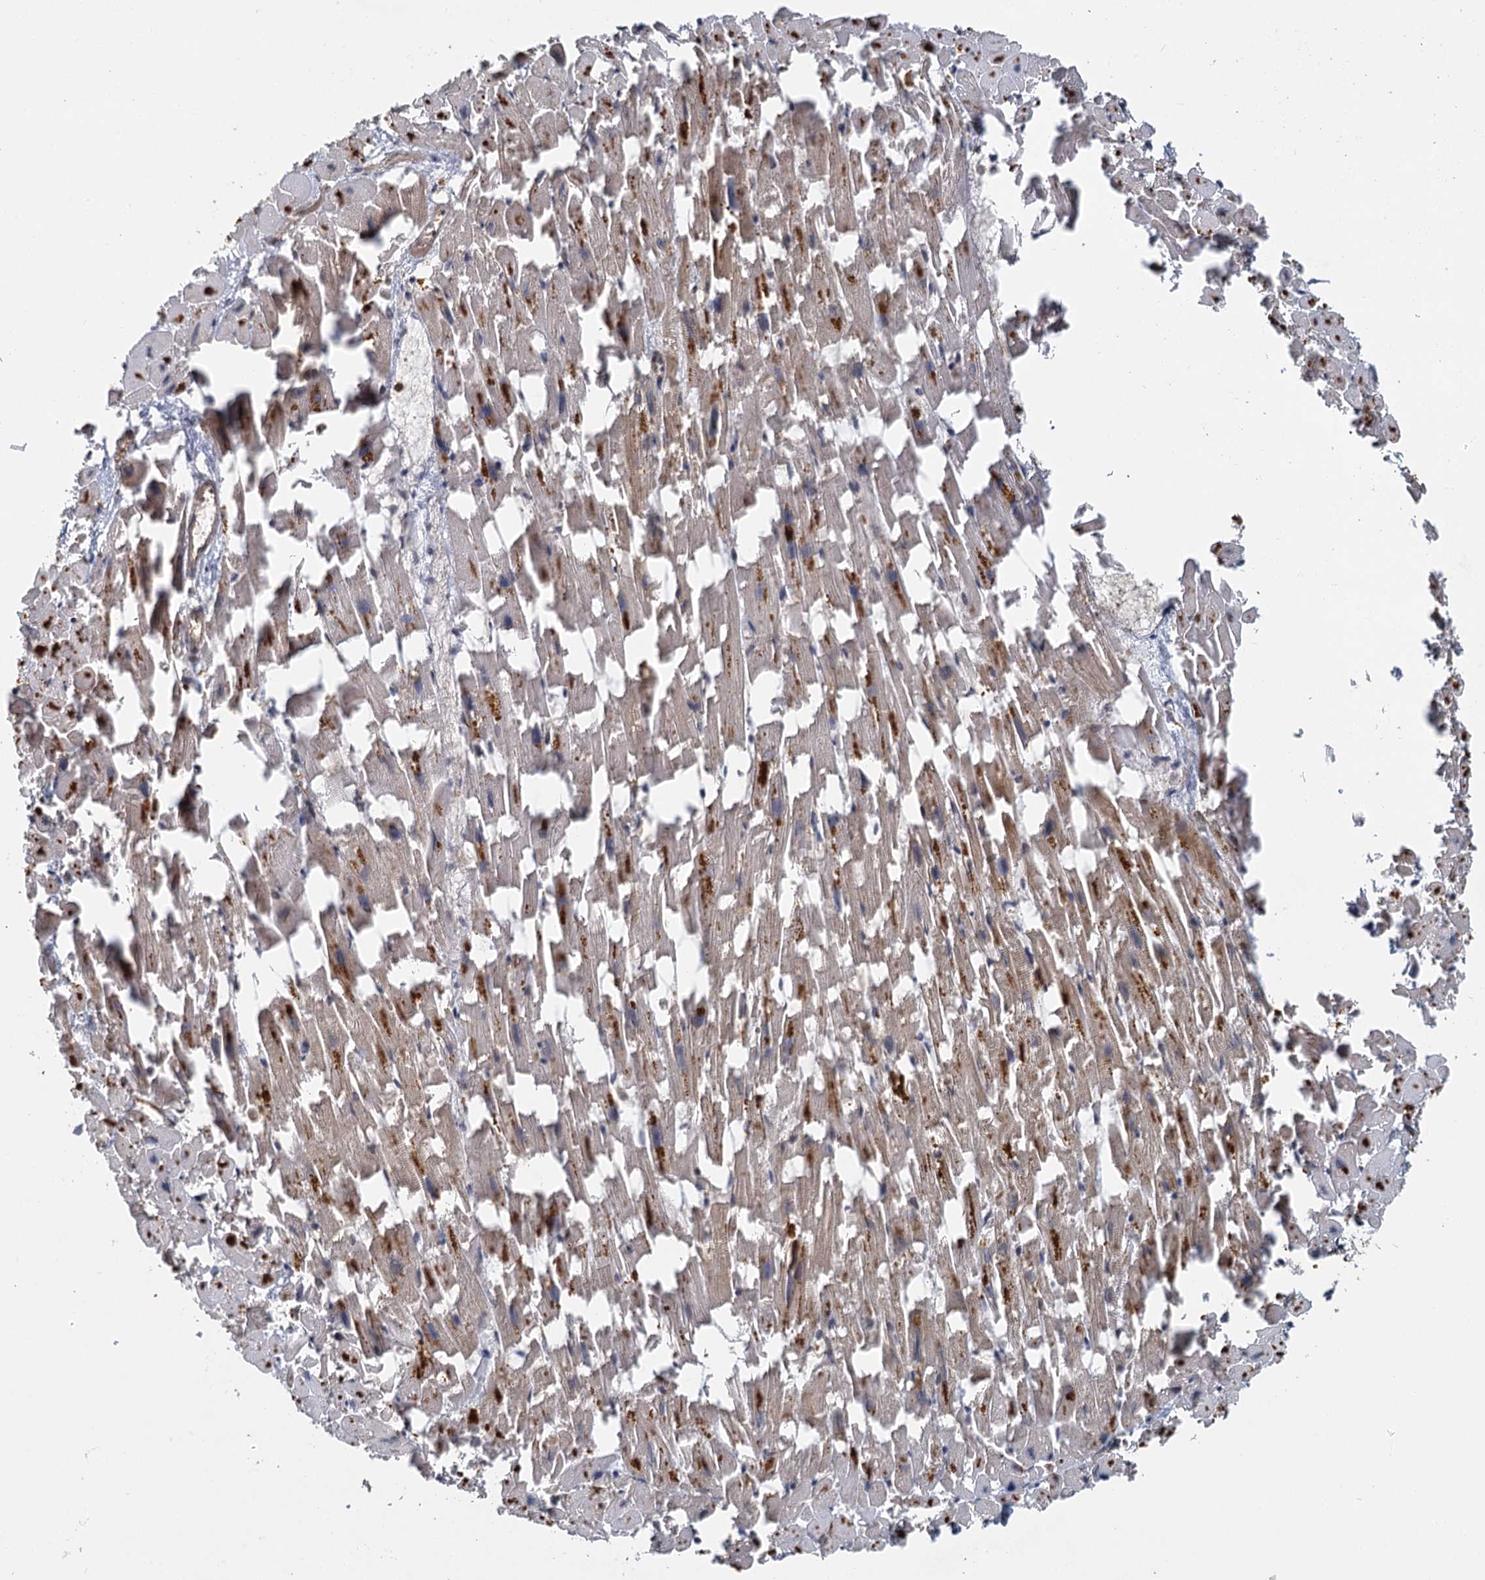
{"staining": {"intensity": "moderate", "quantity": "25%-75%", "location": "cytoplasmic/membranous"}, "tissue": "heart muscle", "cell_type": "Cardiomyocytes", "image_type": "normal", "snomed": [{"axis": "morphology", "description": "Normal tissue, NOS"}, {"axis": "topography", "description": "Heart"}], "caption": "The histopathology image reveals immunohistochemical staining of normal heart muscle. There is moderate cytoplasmic/membranous positivity is identified in approximately 25%-75% of cardiomyocytes.", "gene": "ZNF549", "patient": {"sex": "female", "age": 64}}